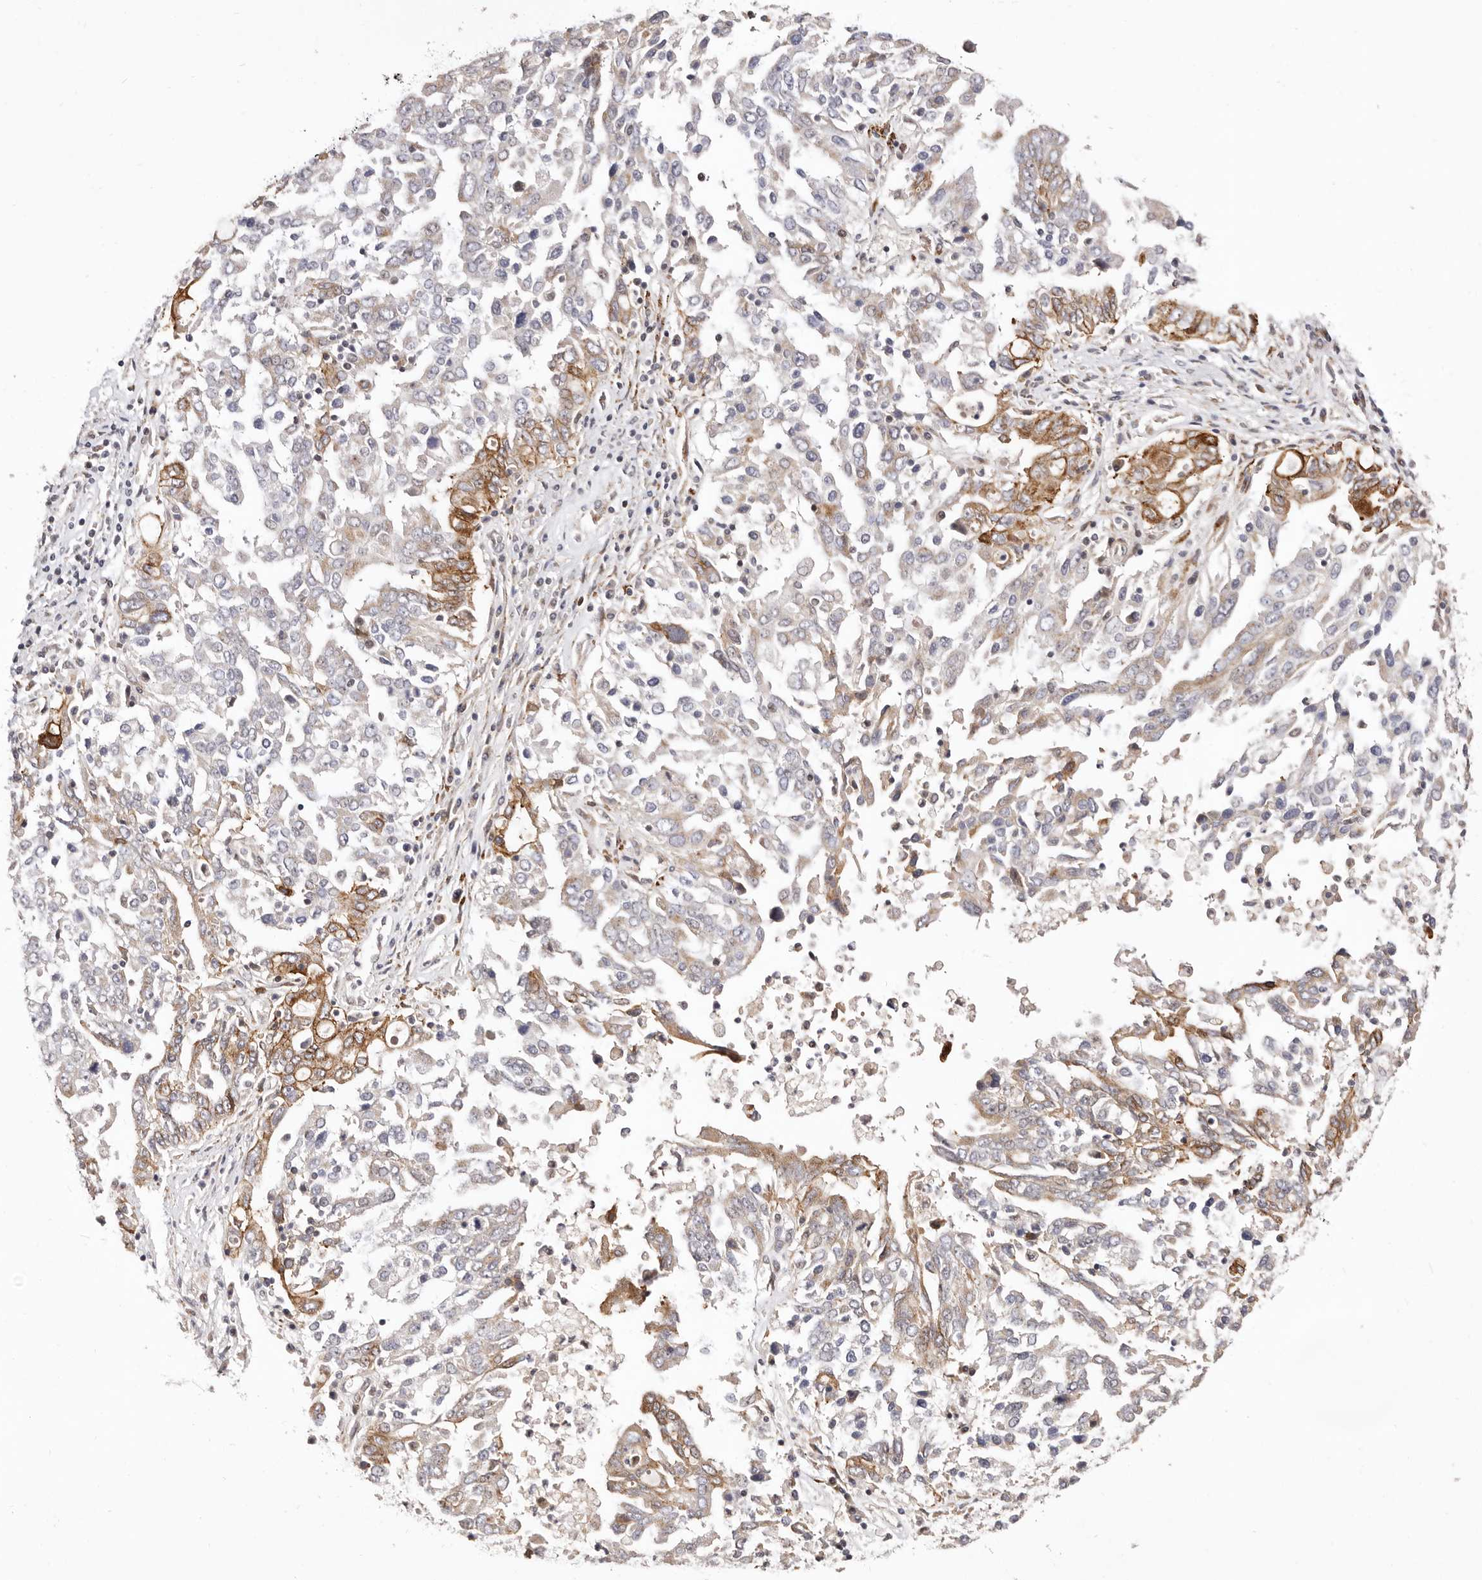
{"staining": {"intensity": "moderate", "quantity": "25%-75%", "location": "cytoplasmic/membranous"}, "tissue": "ovarian cancer", "cell_type": "Tumor cells", "image_type": "cancer", "snomed": [{"axis": "morphology", "description": "Carcinoma, endometroid"}, {"axis": "topography", "description": "Ovary"}], "caption": "High-magnification brightfield microscopy of ovarian cancer stained with DAB (3,3'-diaminobenzidine) (brown) and counterstained with hematoxylin (blue). tumor cells exhibit moderate cytoplasmic/membranous staining is present in approximately25%-75% of cells.", "gene": "SRCAP", "patient": {"sex": "female", "age": 62}}